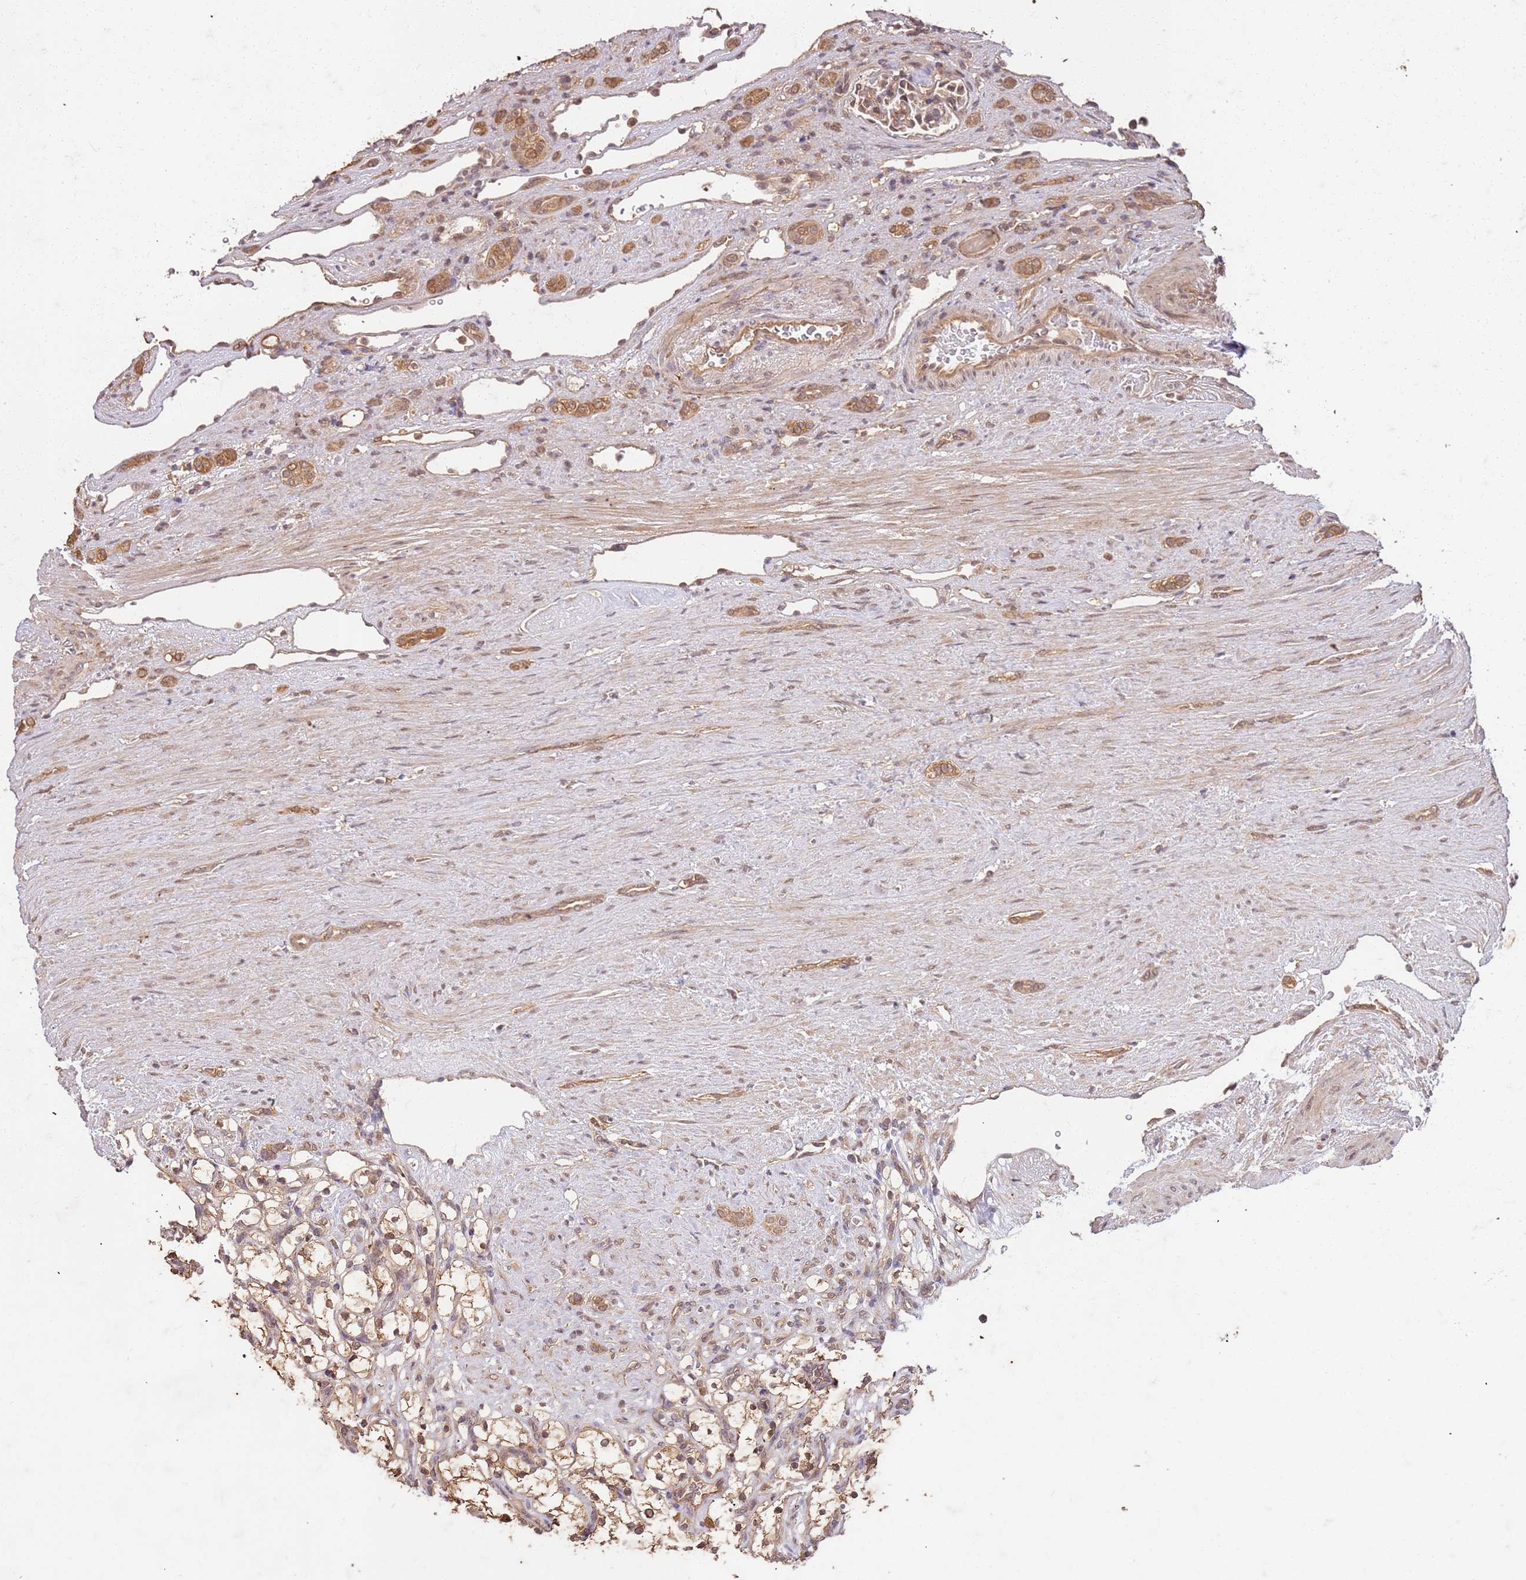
{"staining": {"intensity": "weak", "quantity": ">75%", "location": "cytoplasmic/membranous"}, "tissue": "renal cancer", "cell_type": "Tumor cells", "image_type": "cancer", "snomed": [{"axis": "morphology", "description": "Adenocarcinoma, NOS"}, {"axis": "topography", "description": "Kidney"}], "caption": "Immunohistochemistry photomicrograph of human renal cancer (adenocarcinoma) stained for a protein (brown), which displays low levels of weak cytoplasmic/membranous positivity in approximately >75% of tumor cells.", "gene": "UBE3A", "patient": {"sex": "female", "age": 69}}